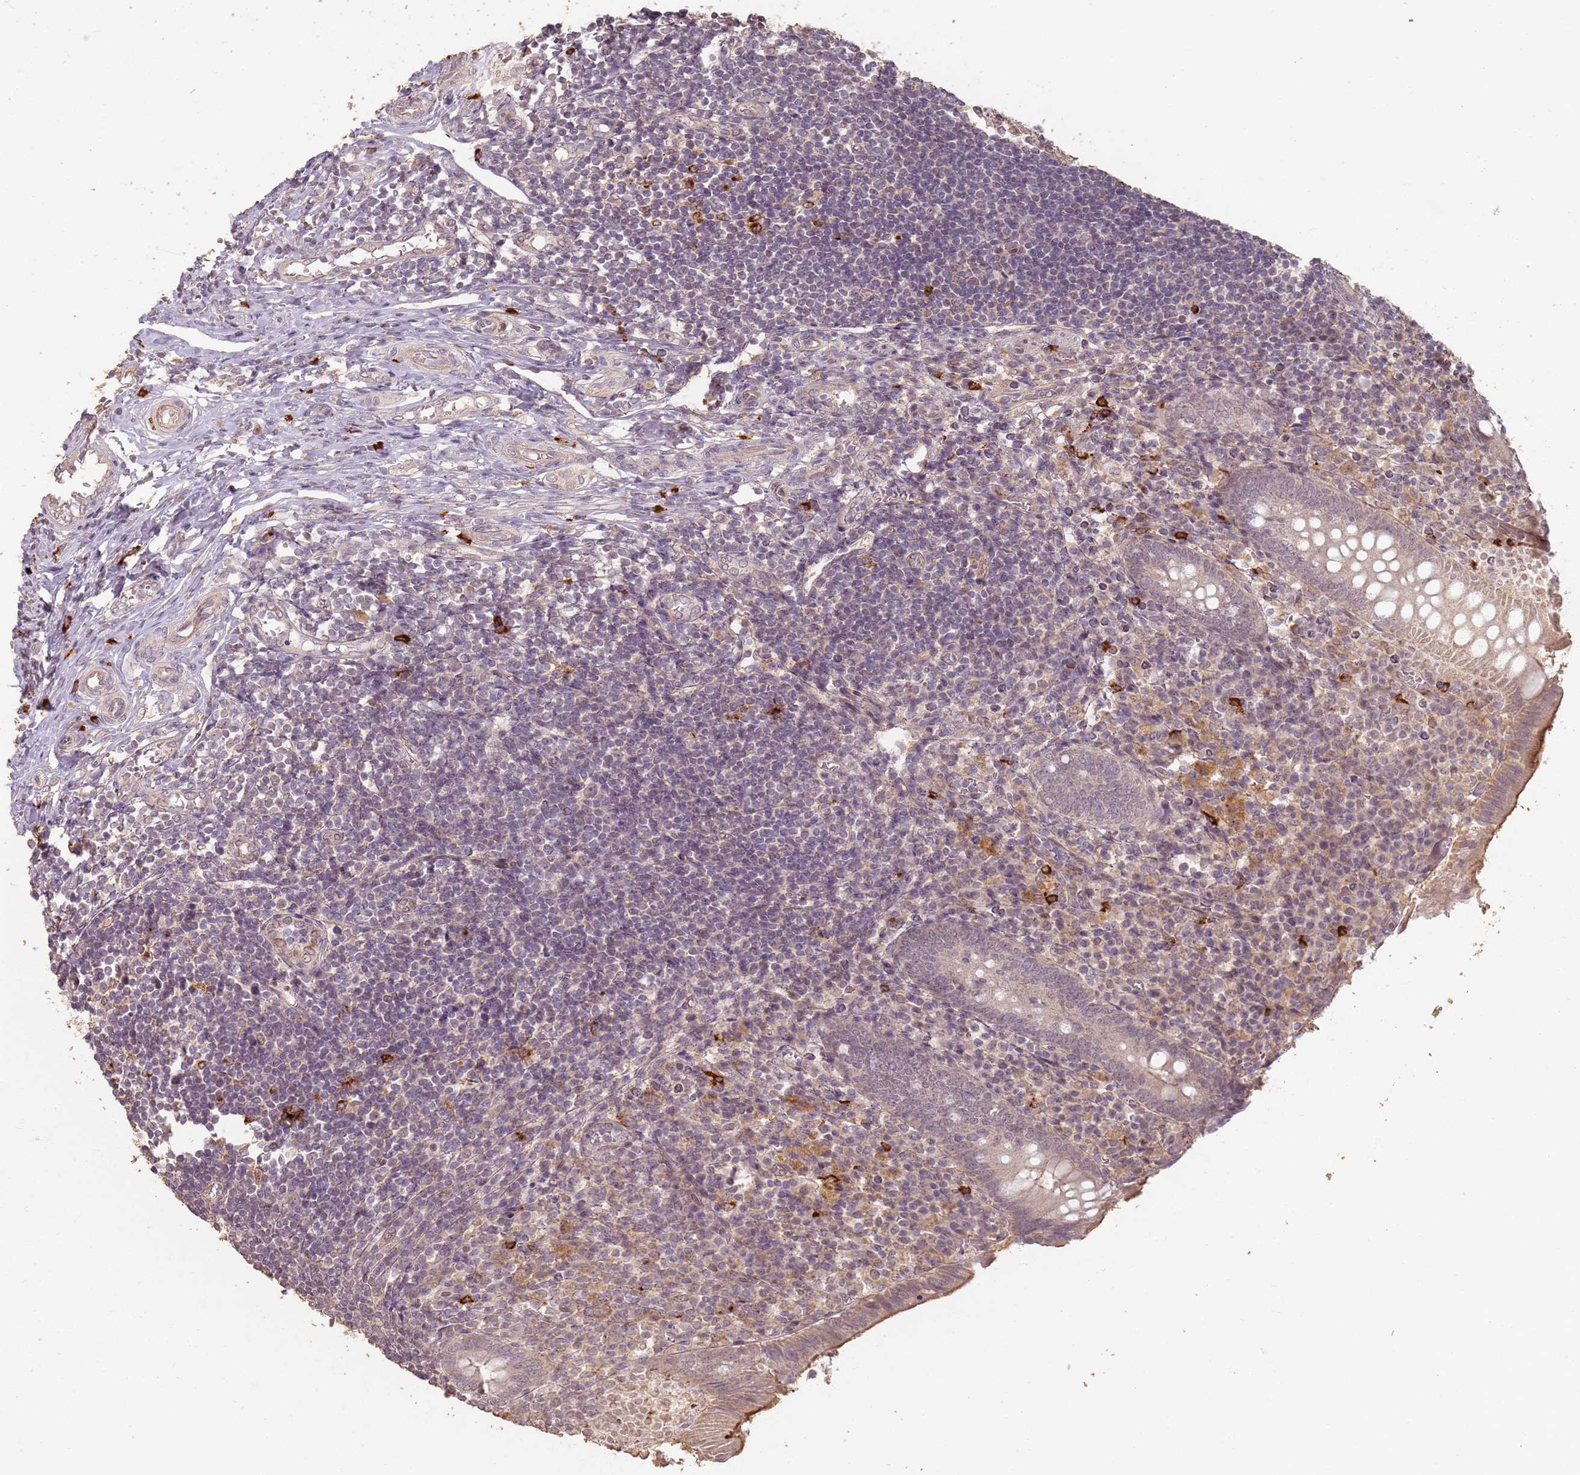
{"staining": {"intensity": "weak", "quantity": ">75%", "location": "cytoplasmic/membranous"}, "tissue": "appendix", "cell_type": "Glandular cells", "image_type": "normal", "snomed": [{"axis": "morphology", "description": "Normal tissue, NOS"}, {"axis": "topography", "description": "Appendix"}], "caption": "About >75% of glandular cells in benign human appendix reveal weak cytoplasmic/membranous protein expression as visualized by brown immunohistochemical staining.", "gene": "CCDC168", "patient": {"sex": "female", "age": 17}}